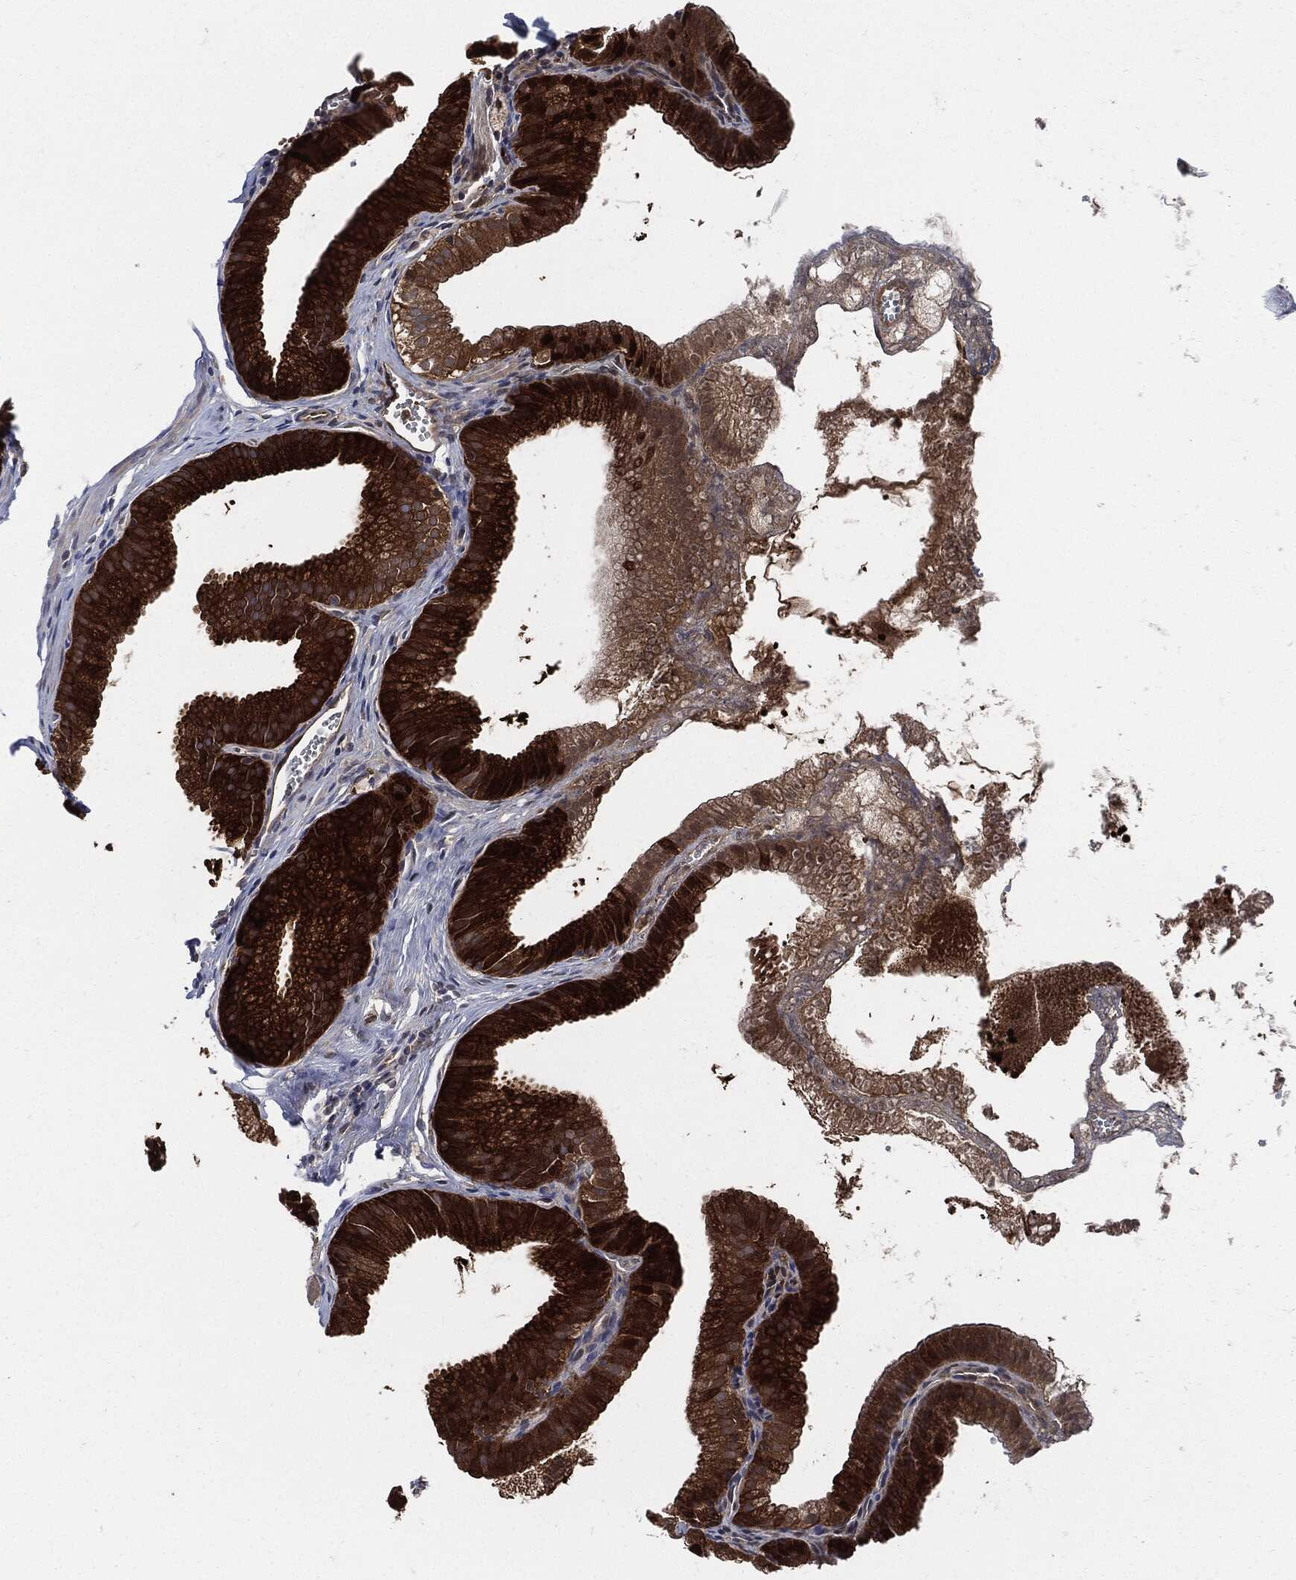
{"staining": {"intensity": "strong", "quantity": ">75%", "location": "cytoplasmic/membranous"}, "tissue": "gallbladder", "cell_type": "Glandular cells", "image_type": "normal", "snomed": [{"axis": "morphology", "description": "Normal tissue, NOS"}, {"axis": "topography", "description": "Gallbladder"}], "caption": "Gallbladder stained with immunohistochemistry displays strong cytoplasmic/membranous expression in approximately >75% of glandular cells.", "gene": "XPNPEP1", "patient": {"sex": "male", "age": 38}}